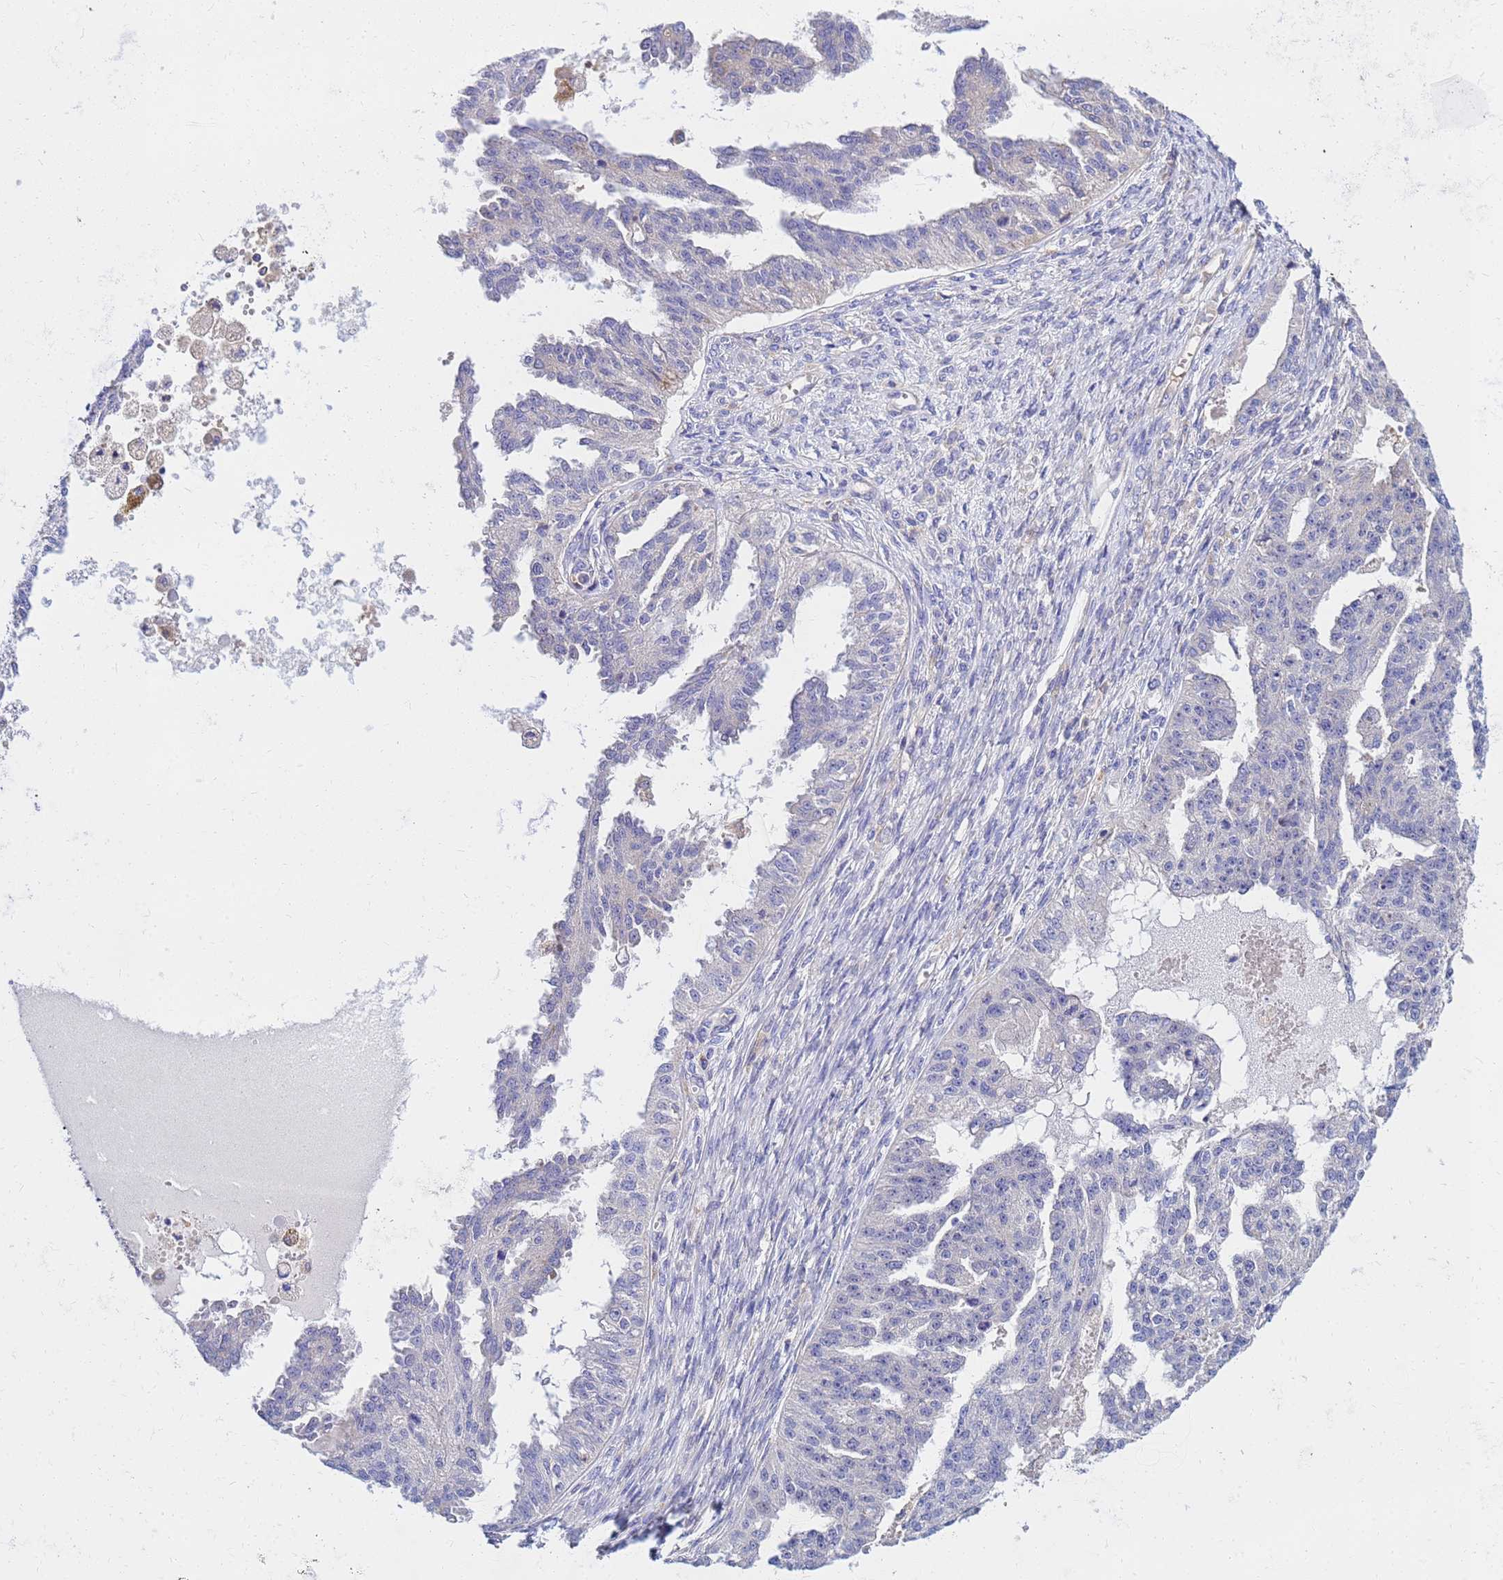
{"staining": {"intensity": "negative", "quantity": "none", "location": "none"}, "tissue": "ovarian cancer", "cell_type": "Tumor cells", "image_type": "cancer", "snomed": [{"axis": "morphology", "description": "Cystadenocarcinoma, serous, NOS"}, {"axis": "topography", "description": "Ovary"}], "caption": "The micrograph reveals no significant positivity in tumor cells of ovarian cancer (serous cystadenocarcinoma).", "gene": "HERC5", "patient": {"sex": "female", "age": 58}}